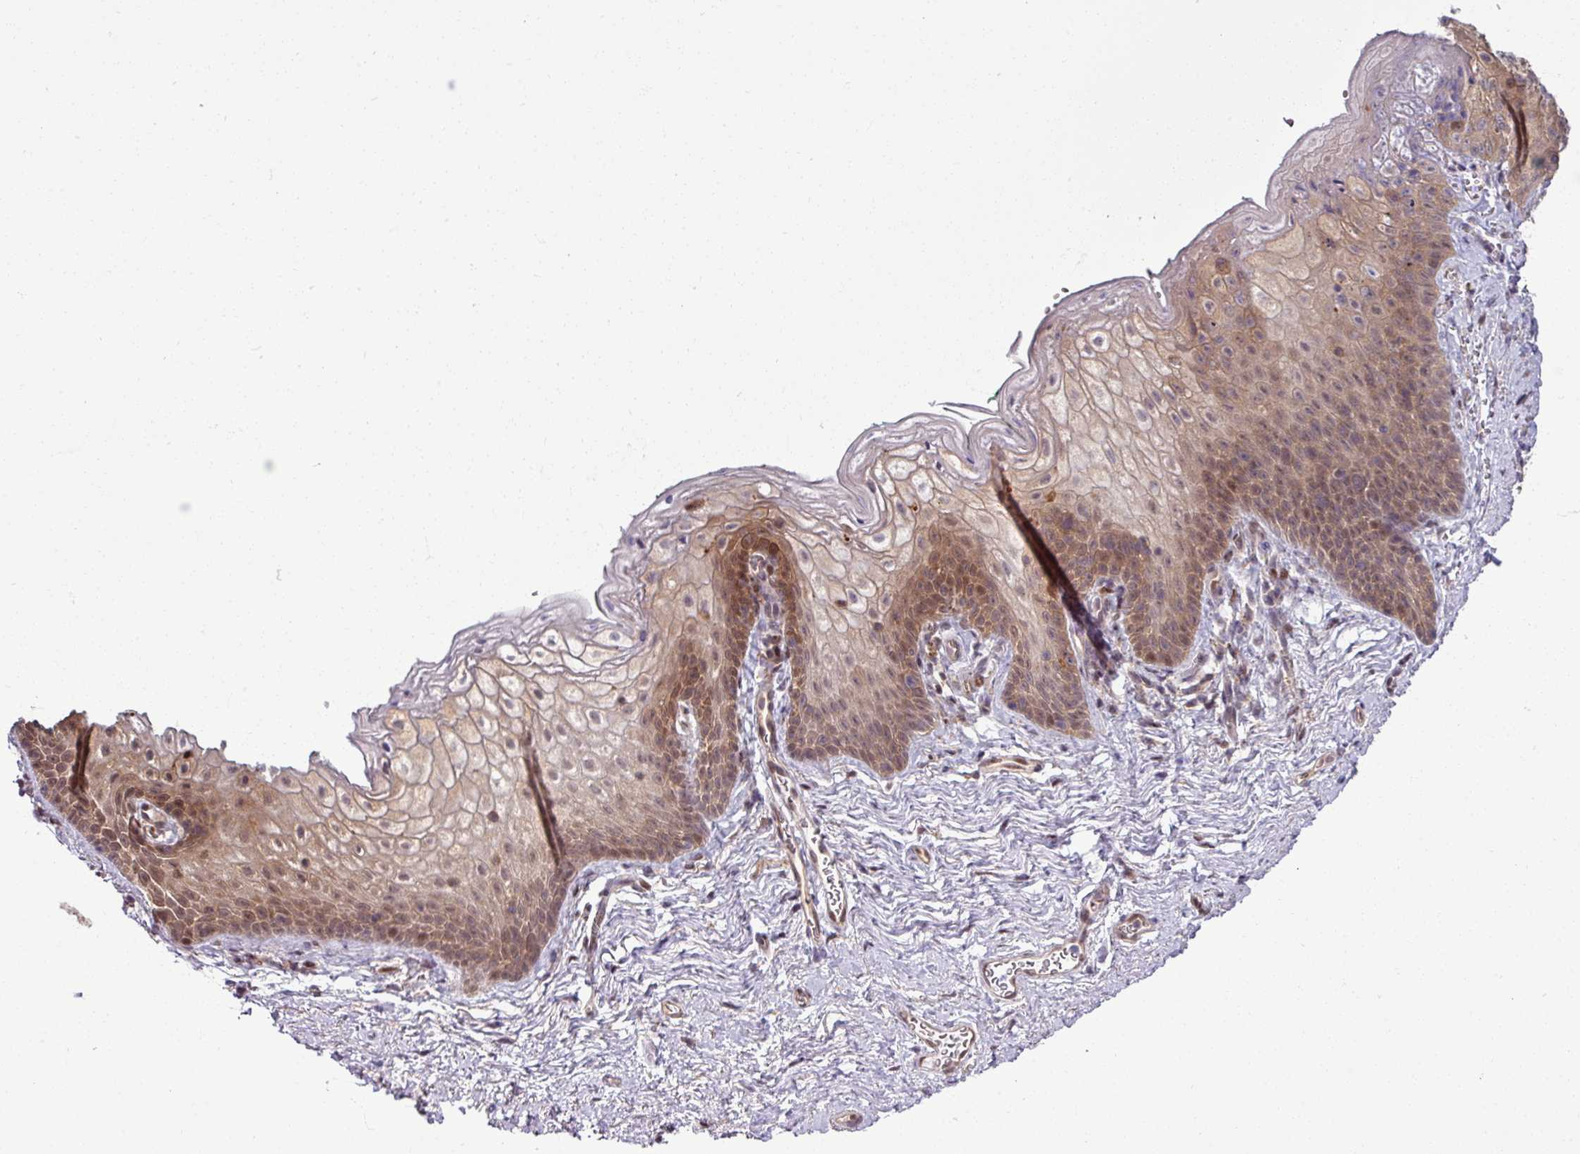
{"staining": {"intensity": "moderate", "quantity": "25%-75%", "location": "cytoplasmic/membranous,nuclear"}, "tissue": "vagina", "cell_type": "Squamous epithelial cells", "image_type": "normal", "snomed": [{"axis": "morphology", "description": "Normal tissue, NOS"}, {"axis": "topography", "description": "Vulva"}, {"axis": "topography", "description": "Vagina"}, {"axis": "topography", "description": "Peripheral nerve tissue"}], "caption": "Immunohistochemistry image of normal vagina: vagina stained using immunohistochemistry shows medium levels of moderate protein expression localized specifically in the cytoplasmic/membranous,nuclear of squamous epithelial cells, appearing as a cytoplasmic/membranous,nuclear brown color.", "gene": "KCTD11", "patient": {"sex": "female", "age": 66}}